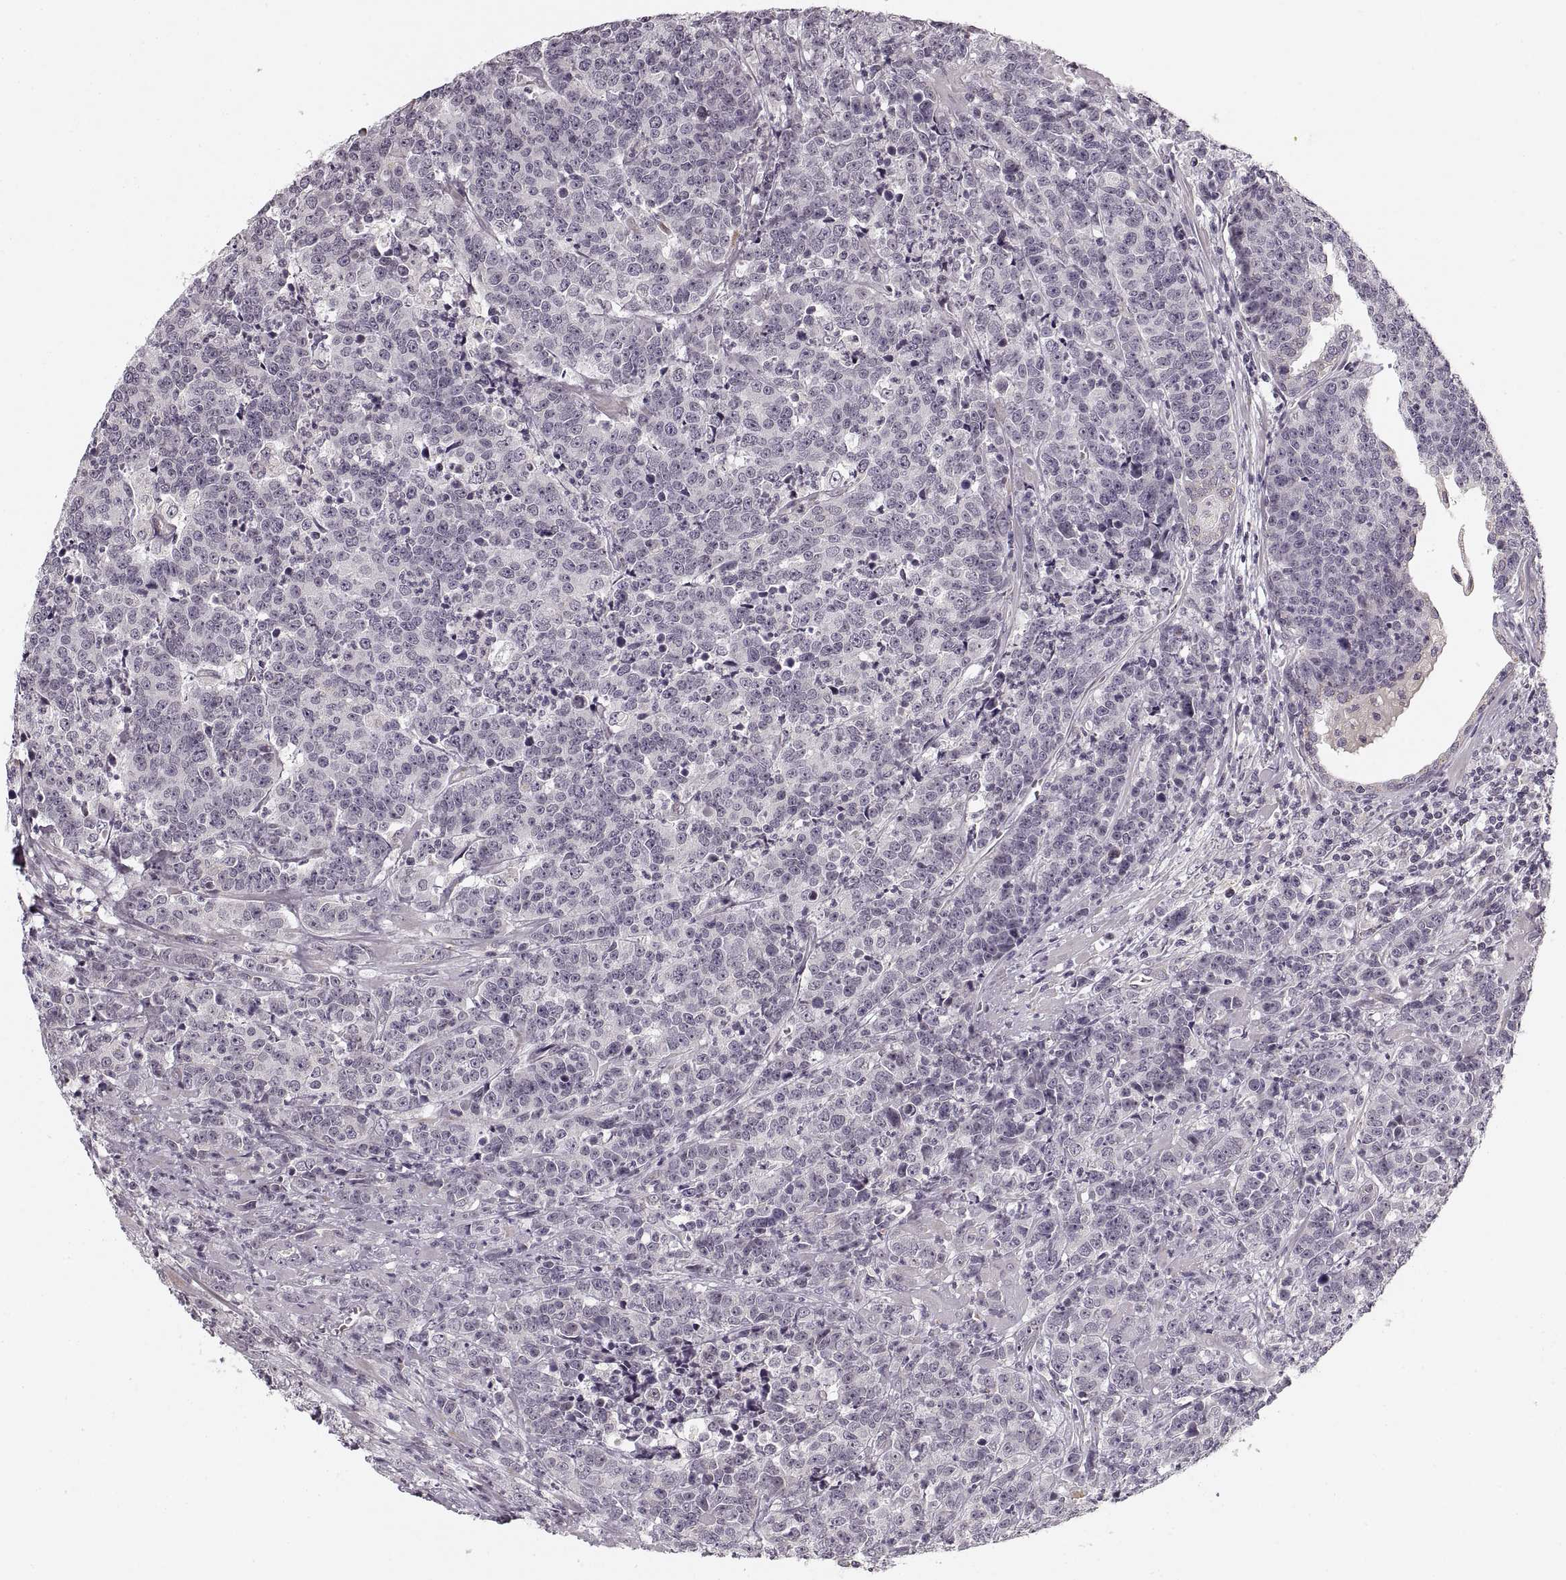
{"staining": {"intensity": "negative", "quantity": "none", "location": "none"}, "tissue": "prostate cancer", "cell_type": "Tumor cells", "image_type": "cancer", "snomed": [{"axis": "morphology", "description": "Adenocarcinoma, NOS"}, {"axis": "topography", "description": "Prostate"}], "caption": "Protein analysis of prostate cancer displays no significant positivity in tumor cells.", "gene": "ASIC3", "patient": {"sex": "male", "age": 67}}